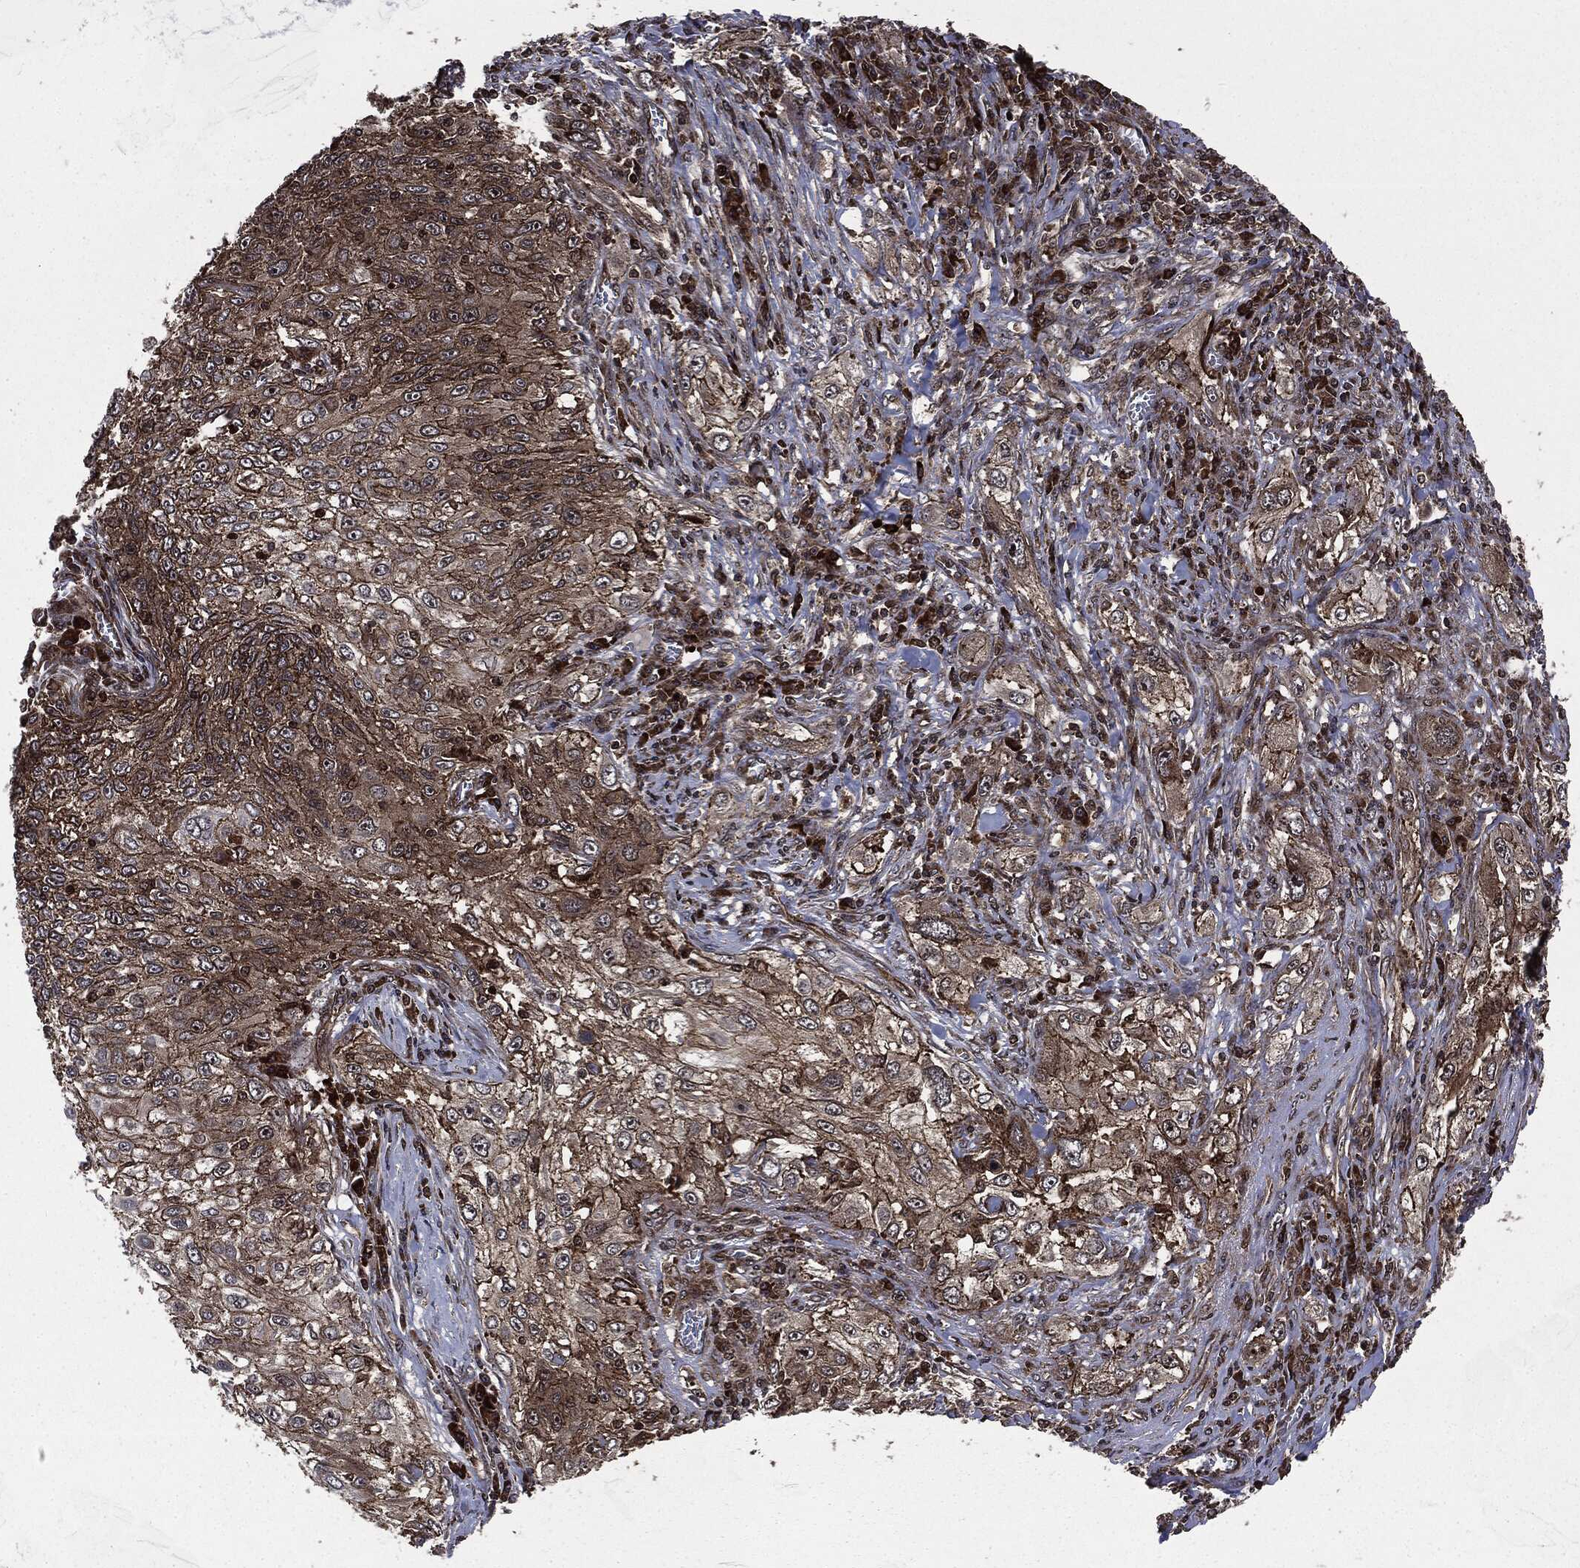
{"staining": {"intensity": "moderate", "quantity": ">75%", "location": "cytoplasmic/membranous"}, "tissue": "lung cancer", "cell_type": "Tumor cells", "image_type": "cancer", "snomed": [{"axis": "morphology", "description": "Squamous cell carcinoma, NOS"}, {"axis": "topography", "description": "Lung"}], "caption": "Approximately >75% of tumor cells in human squamous cell carcinoma (lung) reveal moderate cytoplasmic/membranous protein expression as visualized by brown immunohistochemical staining.", "gene": "CARD6", "patient": {"sex": "female", "age": 69}}